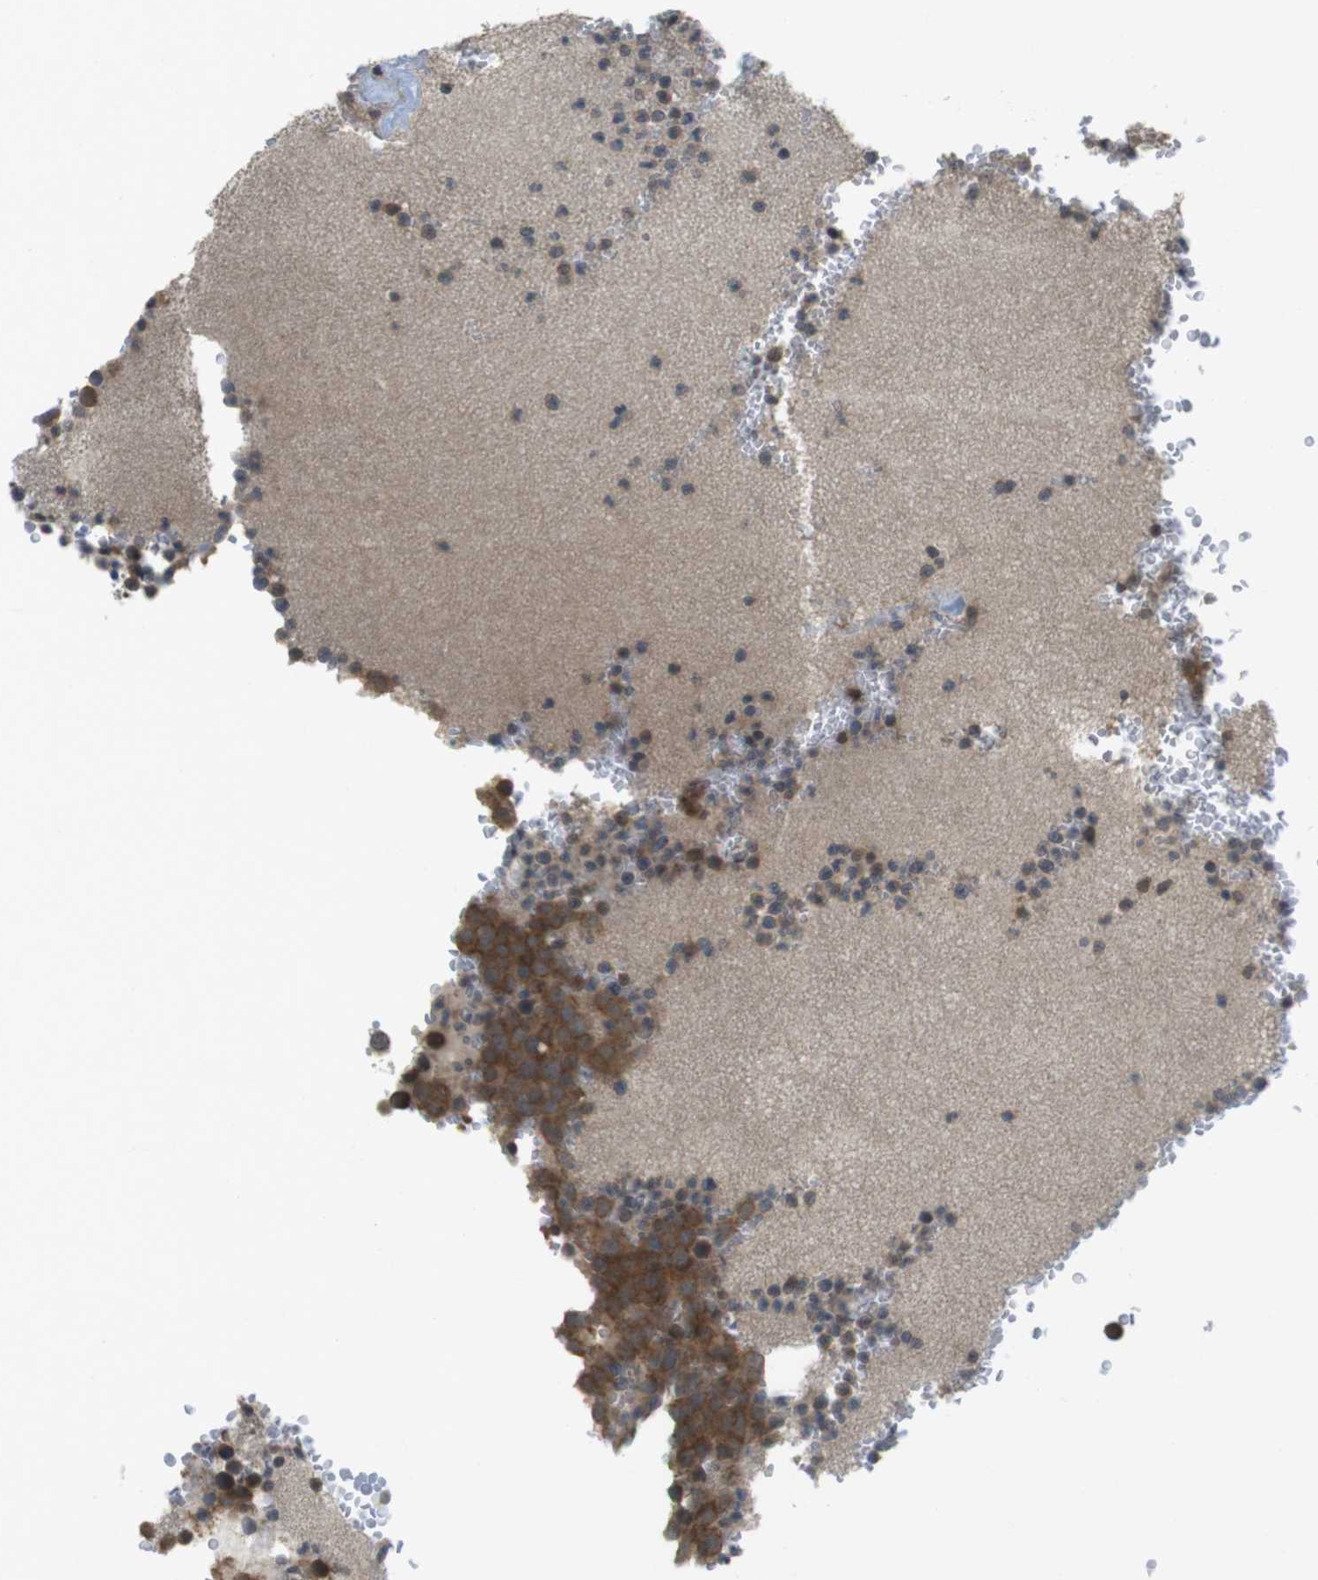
{"staining": {"intensity": "strong", "quantity": ">75%", "location": "cytoplasmic/membranous"}, "tissue": "testis cancer", "cell_type": "Tumor cells", "image_type": "cancer", "snomed": [{"axis": "morphology", "description": "Seminoma, NOS"}, {"axis": "topography", "description": "Testis"}], "caption": "Strong cytoplasmic/membranous expression is present in approximately >75% of tumor cells in testis seminoma.", "gene": "RNF130", "patient": {"sex": "male", "age": 71}}